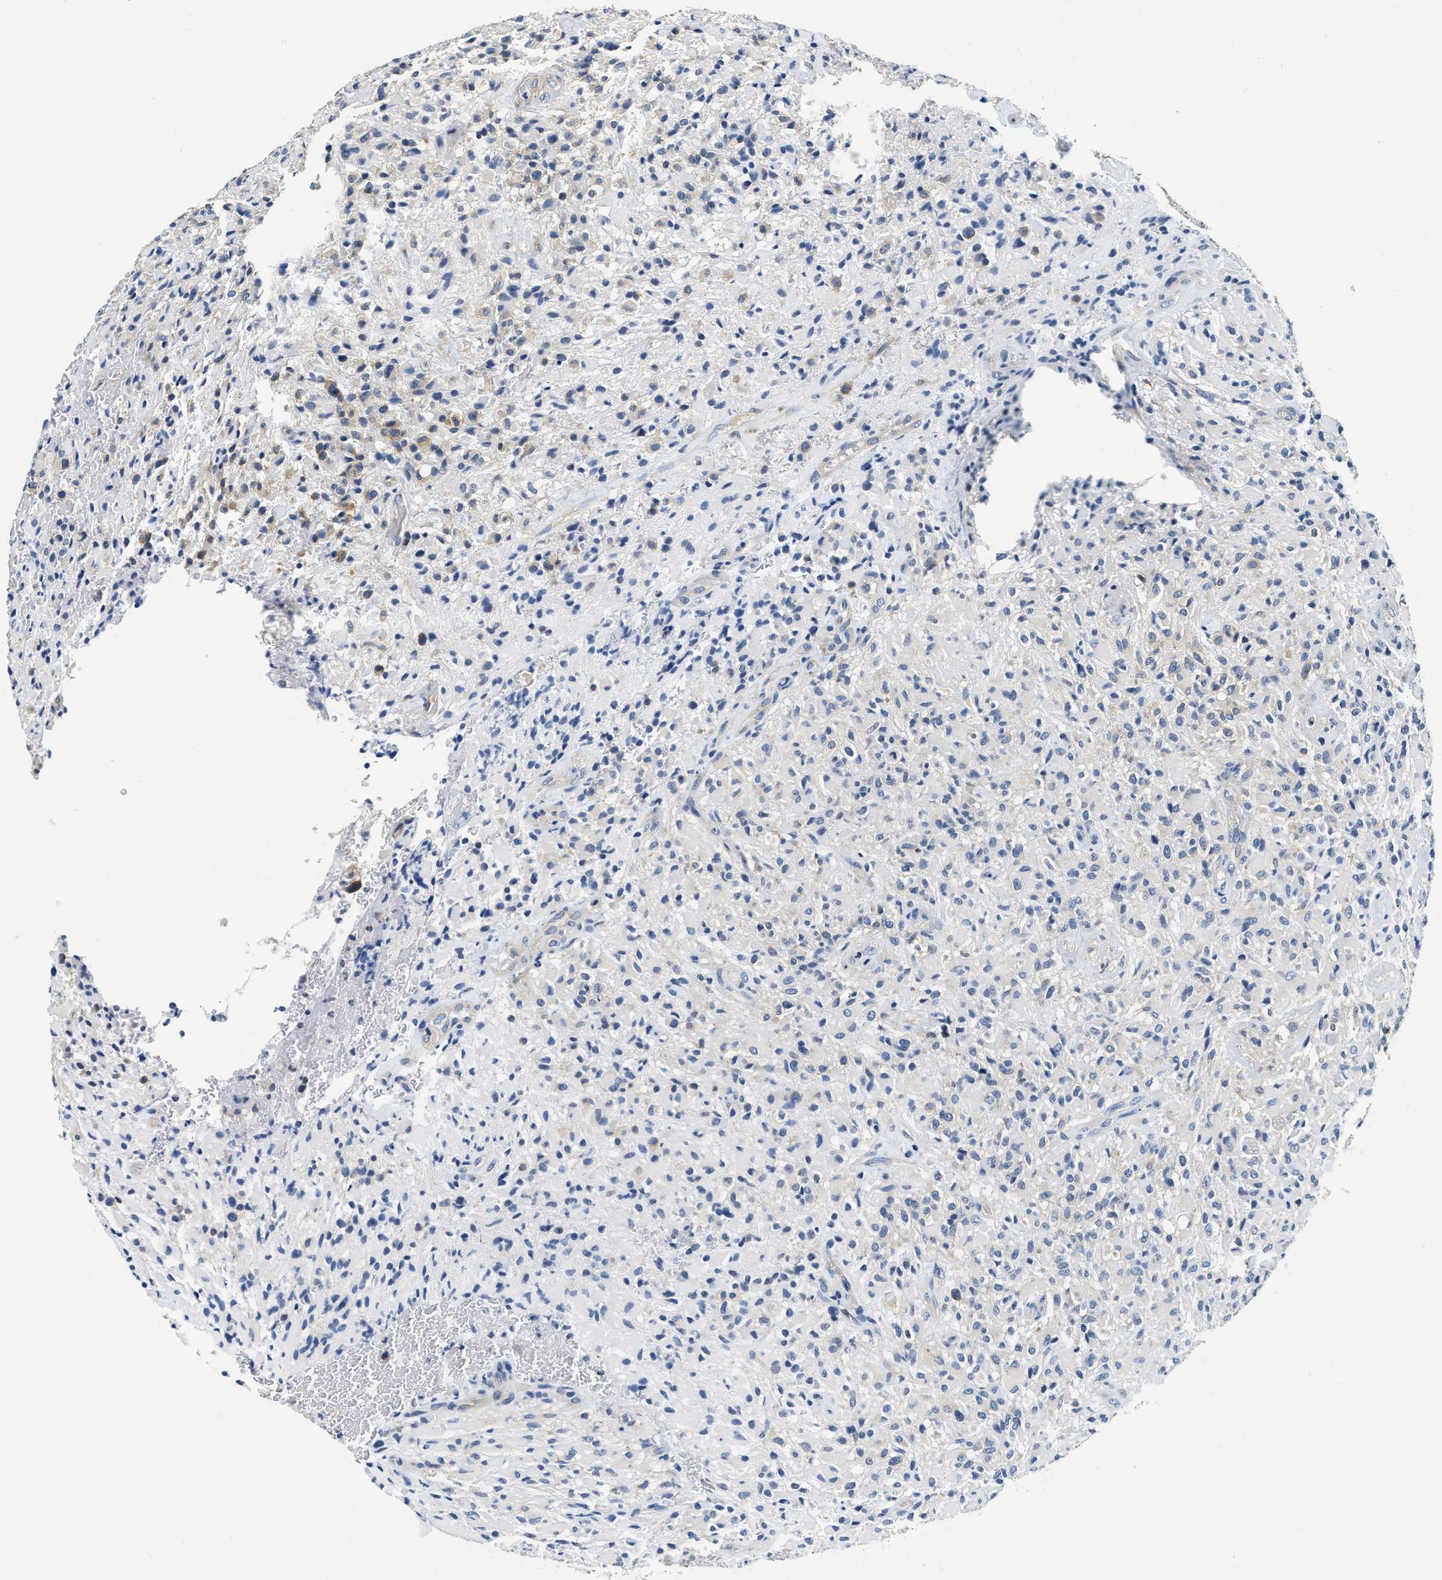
{"staining": {"intensity": "weak", "quantity": "<25%", "location": "cytoplasmic/membranous"}, "tissue": "glioma", "cell_type": "Tumor cells", "image_type": "cancer", "snomed": [{"axis": "morphology", "description": "Glioma, malignant, High grade"}, {"axis": "topography", "description": "Brain"}], "caption": "This is an IHC photomicrograph of malignant high-grade glioma. There is no expression in tumor cells.", "gene": "EIF2AK2", "patient": {"sex": "male", "age": 71}}